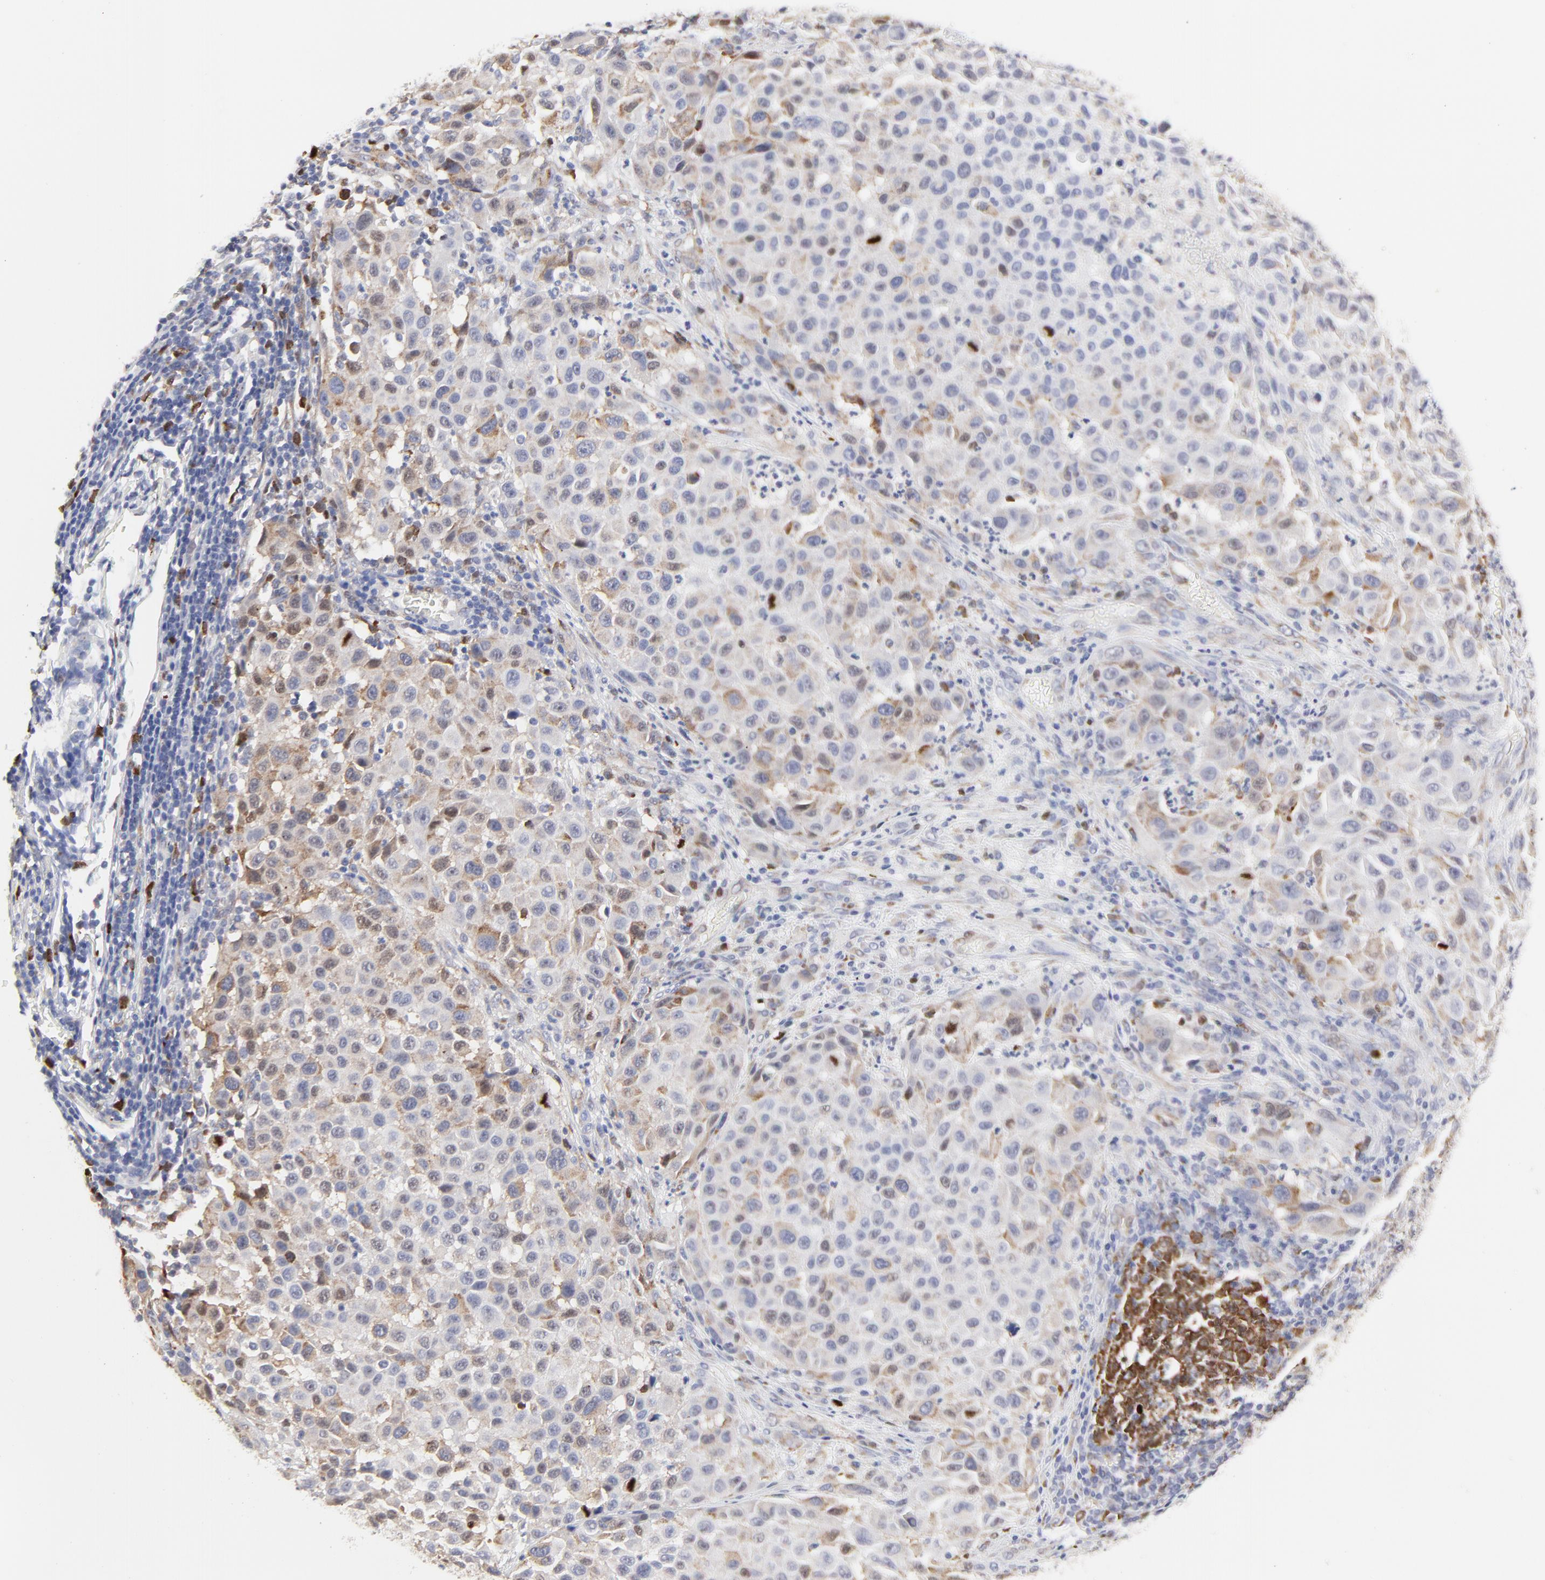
{"staining": {"intensity": "weak", "quantity": "25%-75%", "location": "cytoplasmic/membranous"}, "tissue": "melanoma", "cell_type": "Tumor cells", "image_type": "cancer", "snomed": [{"axis": "morphology", "description": "Malignant melanoma, Metastatic site"}, {"axis": "topography", "description": "Lymph node"}], "caption": "The image reveals immunohistochemical staining of melanoma. There is weak cytoplasmic/membranous staining is identified in approximately 25%-75% of tumor cells.", "gene": "NCAPH", "patient": {"sex": "male", "age": 61}}